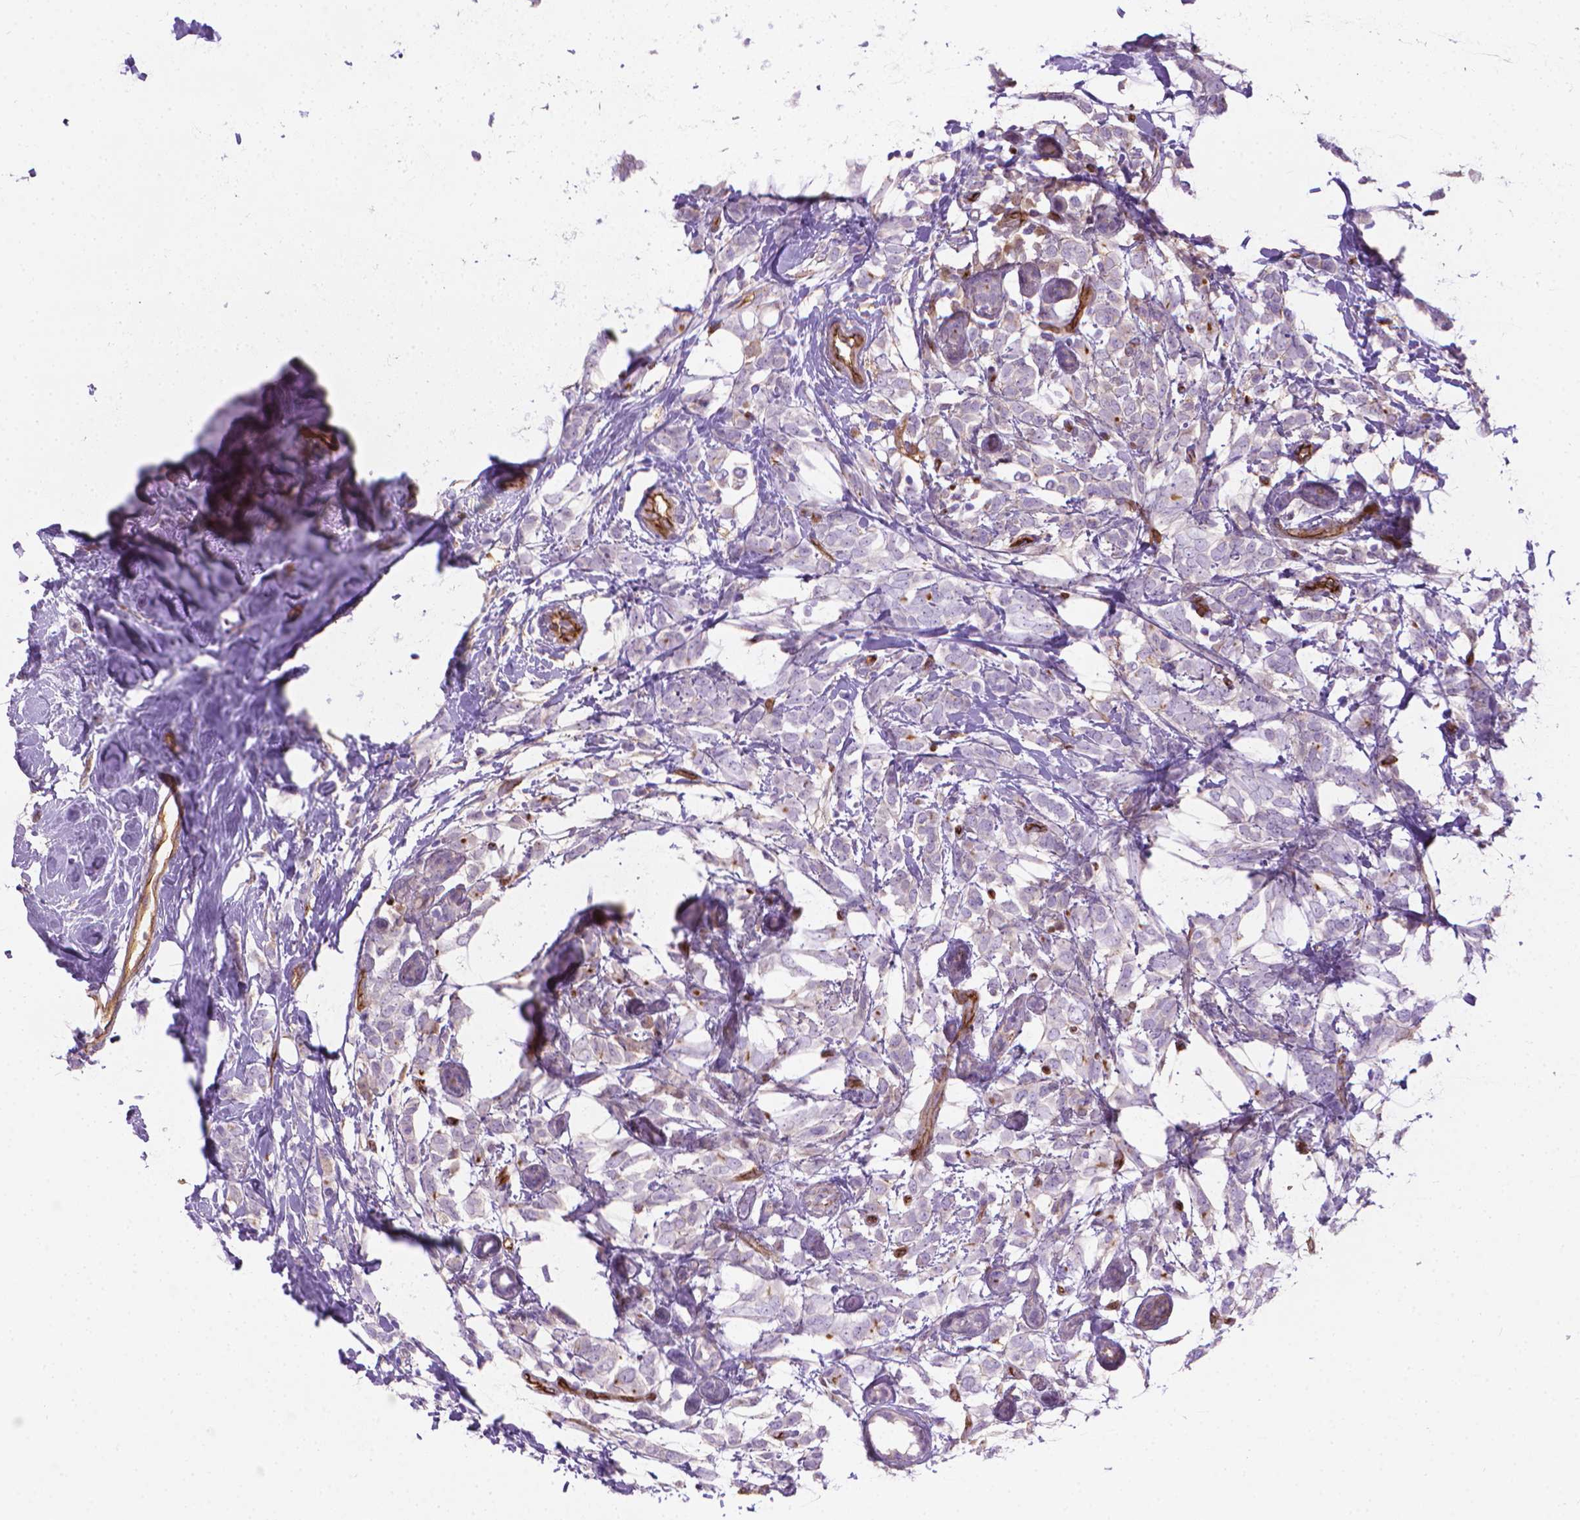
{"staining": {"intensity": "negative", "quantity": "none", "location": "none"}, "tissue": "breast cancer", "cell_type": "Tumor cells", "image_type": "cancer", "snomed": [{"axis": "morphology", "description": "Lobular carcinoma"}, {"axis": "topography", "description": "Breast"}], "caption": "This is an immunohistochemistry (IHC) image of human breast cancer. There is no staining in tumor cells.", "gene": "CLIC4", "patient": {"sex": "female", "age": 49}}